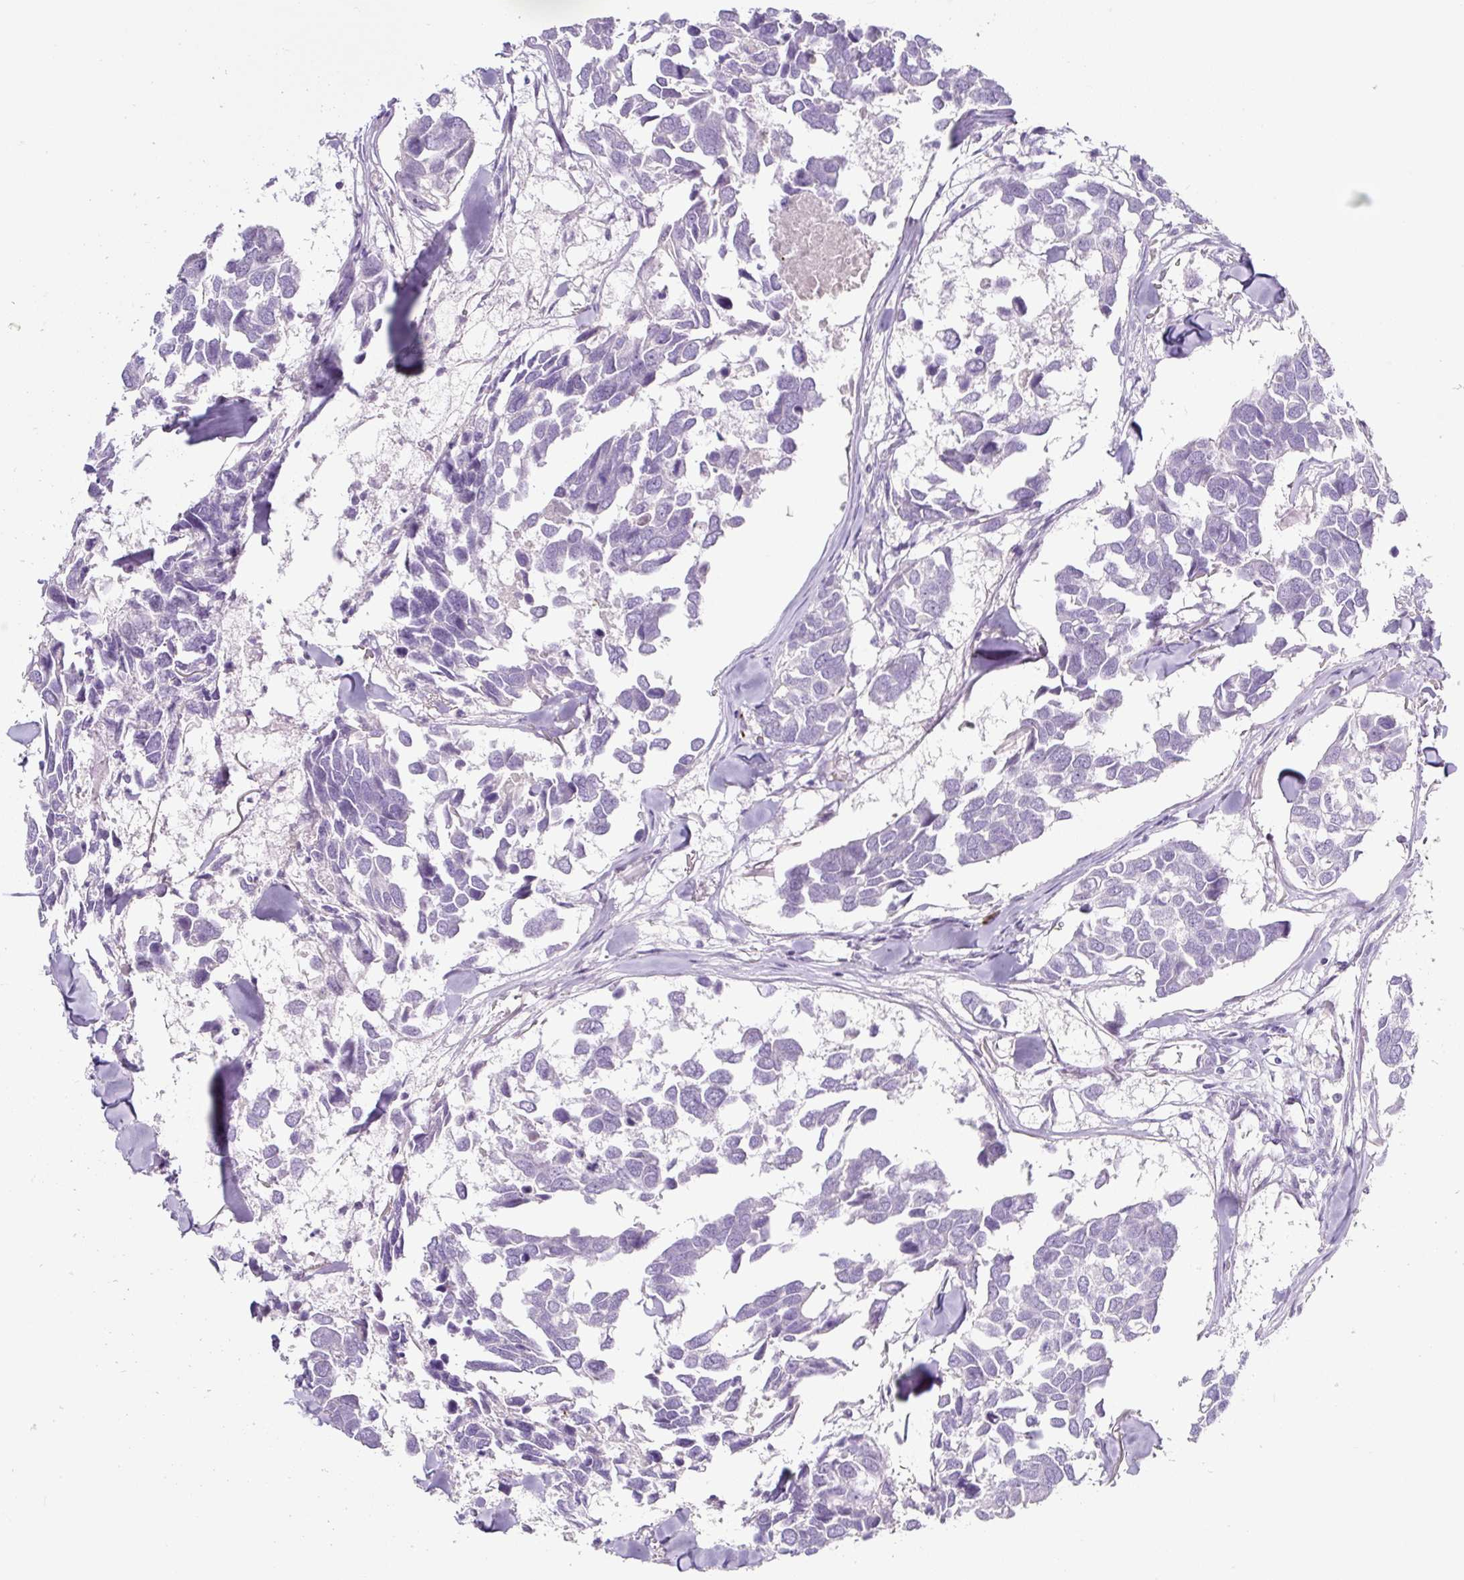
{"staining": {"intensity": "negative", "quantity": "none", "location": "none"}, "tissue": "breast cancer", "cell_type": "Tumor cells", "image_type": "cancer", "snomed": [{"axis": "morphology", "description": "Duct carcinoma"}, {"axis": "topography", "description": "Breast"}], "caption": "Histopathology image shows no protein staining in tumor cells of breast cancer (invasive ductal carcinoma) tissue.", "gene": "RNF212B", "patient": {"sex": "female", "age": 83}}